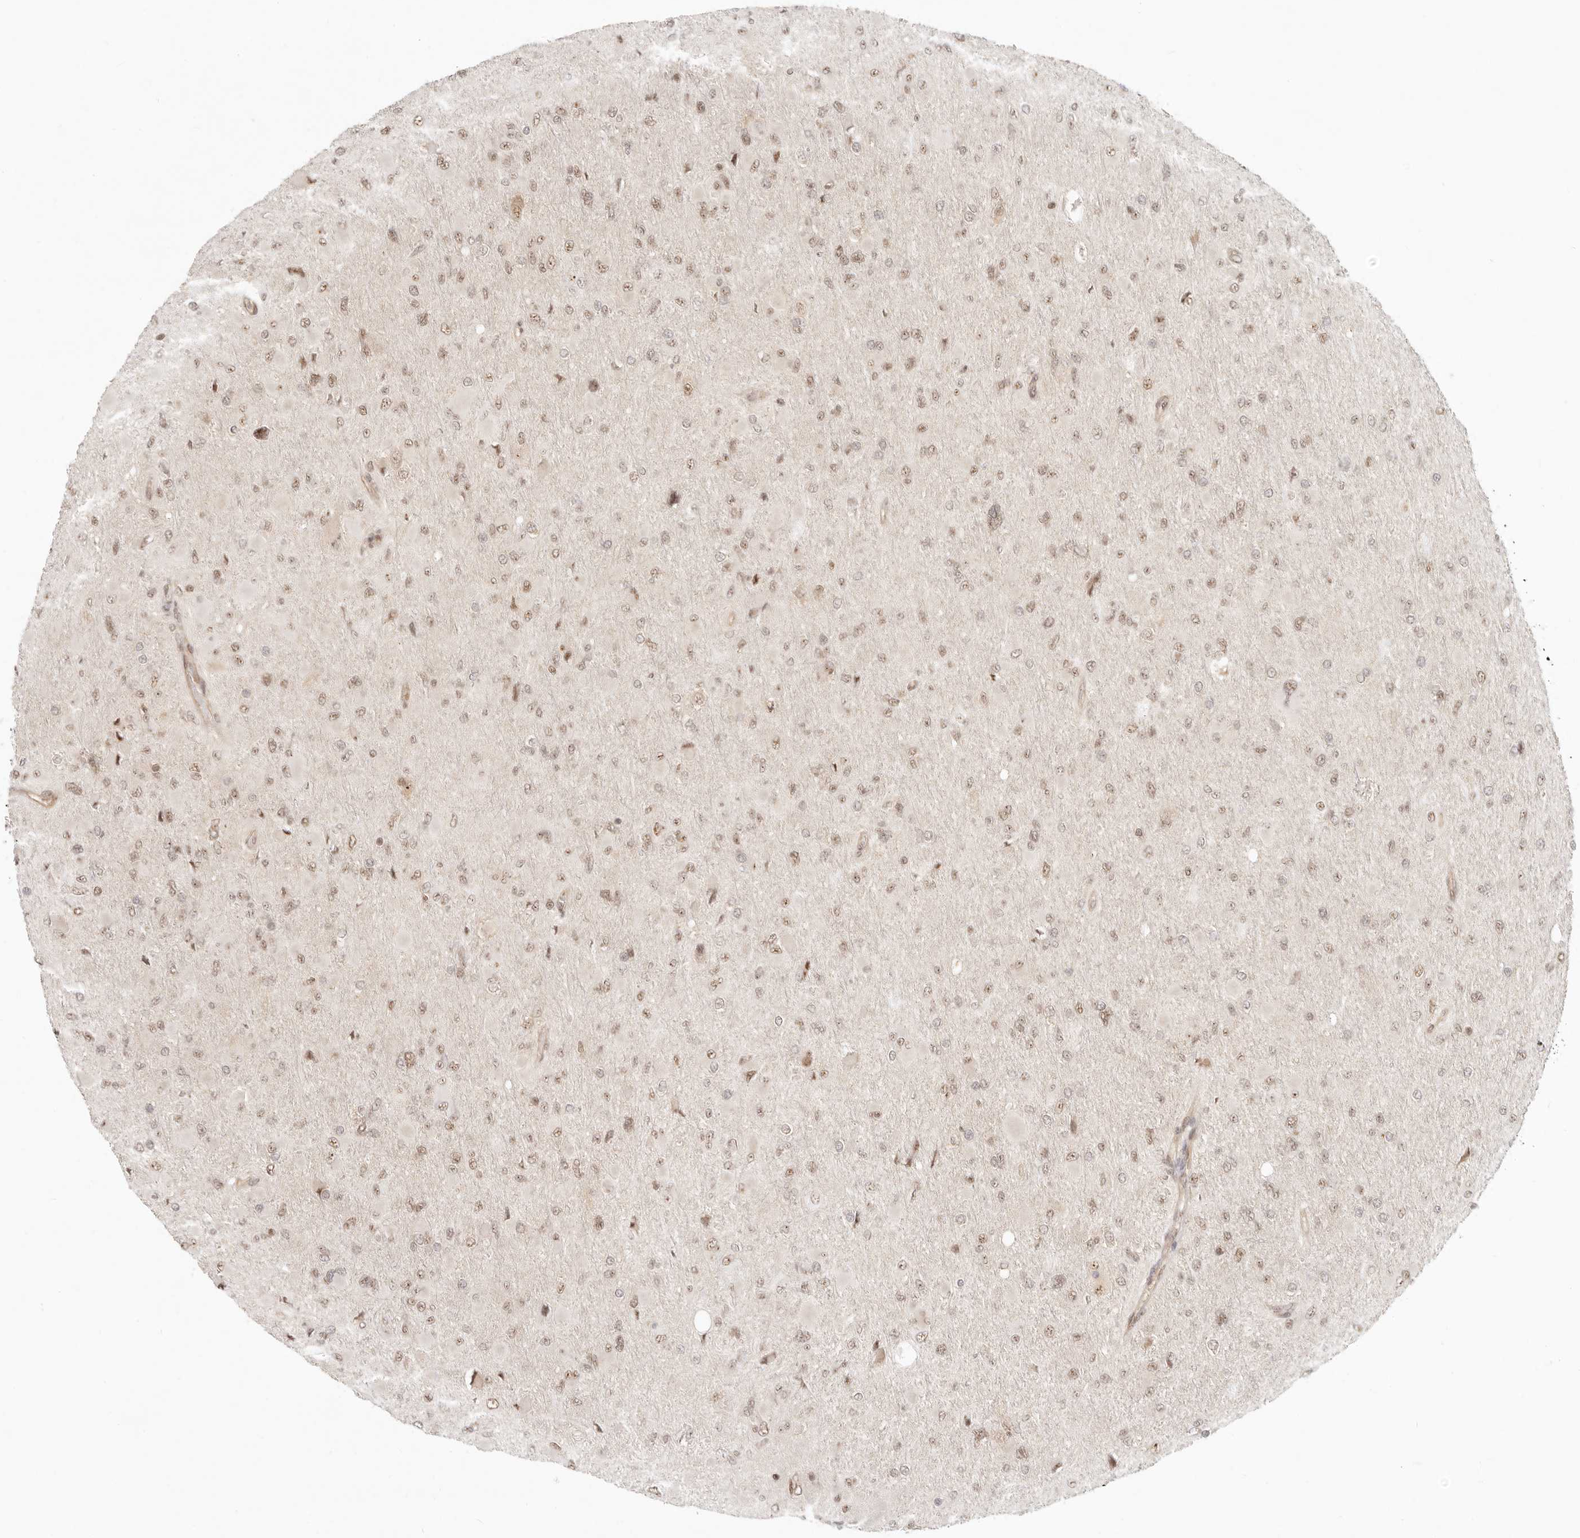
{"staining": {"intensity": "weak", "quantity": ">75%", "location": "nuclear"}, "tissue": "glioma", "cell_type": "Tumor cells", "image_type": "cancer", "snomed": [{"axis": "morphology", "description": "Glioma, malignant, High grade"}, {"axis": "topography", "description": "Cerebral cortex"}], "caption": "Immunohistochemistry of human malignant glioma (high-grade) displays low levels of weak nuclear staining in about >75% of tumor cells.", "gene": "BAP1", "patient": {"sex": "female", "age": 36}}